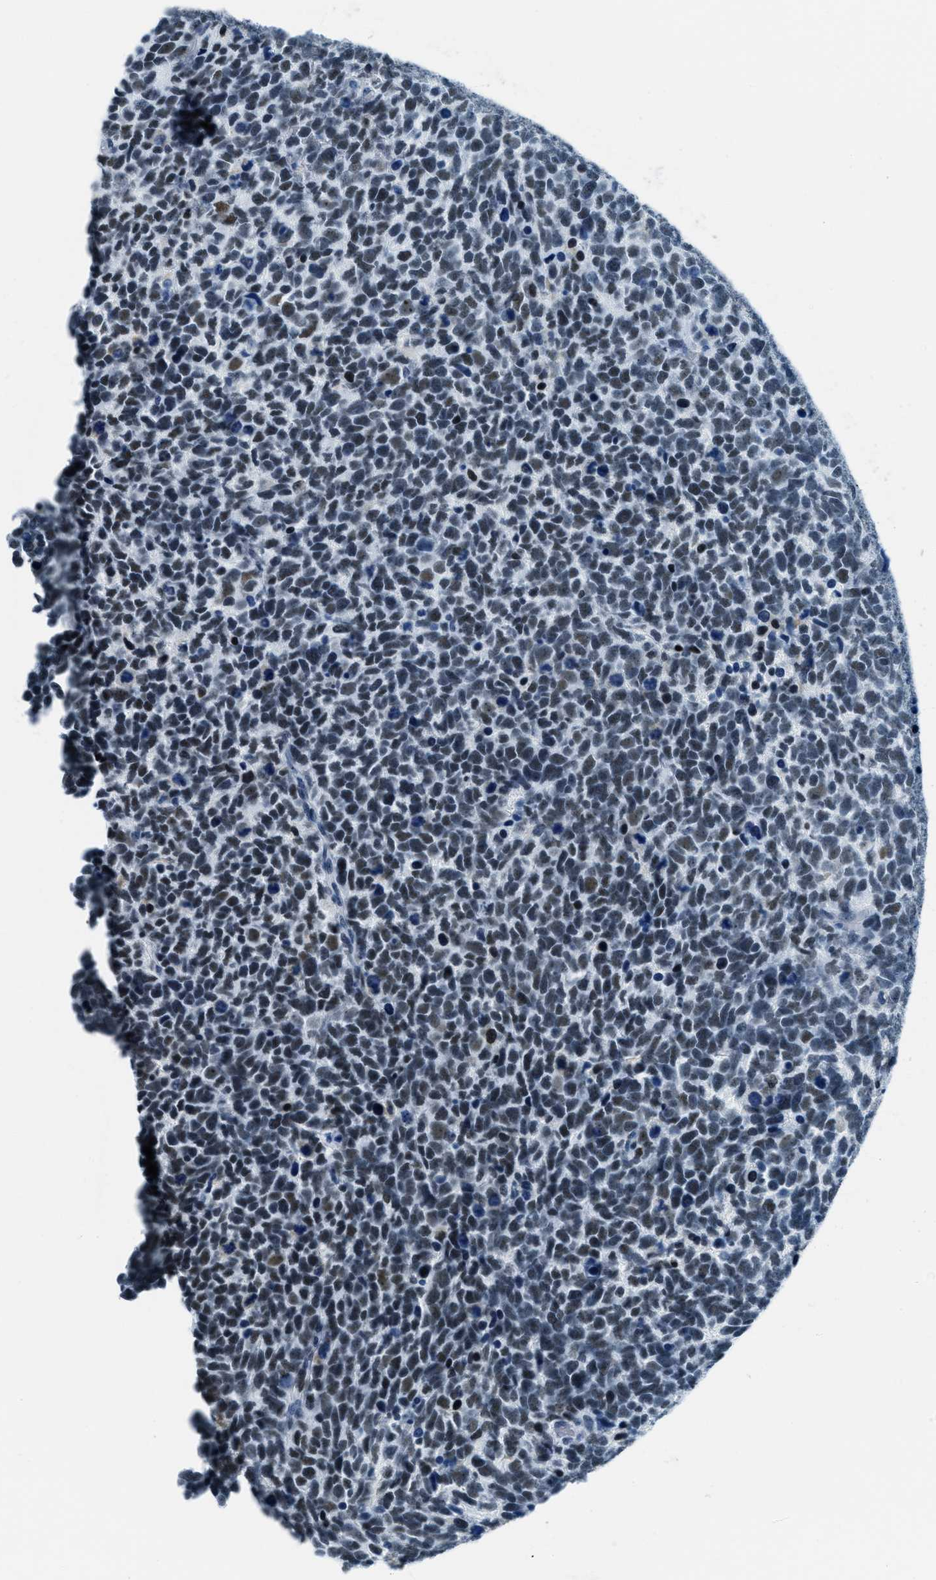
{"staining": {"intensity": "moderate", "quantity": ">75%", "location": "nuclear"}, "tissue": "urothelial cancer", "cell_type": "Tumor cells", "image_type": "cancer", "snomed": [{"axis": "morphology", "description": "Urothelial carcinoma, High grade"}, {"axis": "topography", "description": "Urinary bladder"}], "caption": "A brown stain shows moderate nuclear positivity of a protein in human urothelial cancer tumor cells. (DAB = brown stain, brightfield microscopy at high magnification).", "gene": "PLA2G2A", "patient": {"sex": "female", "age": 82}}